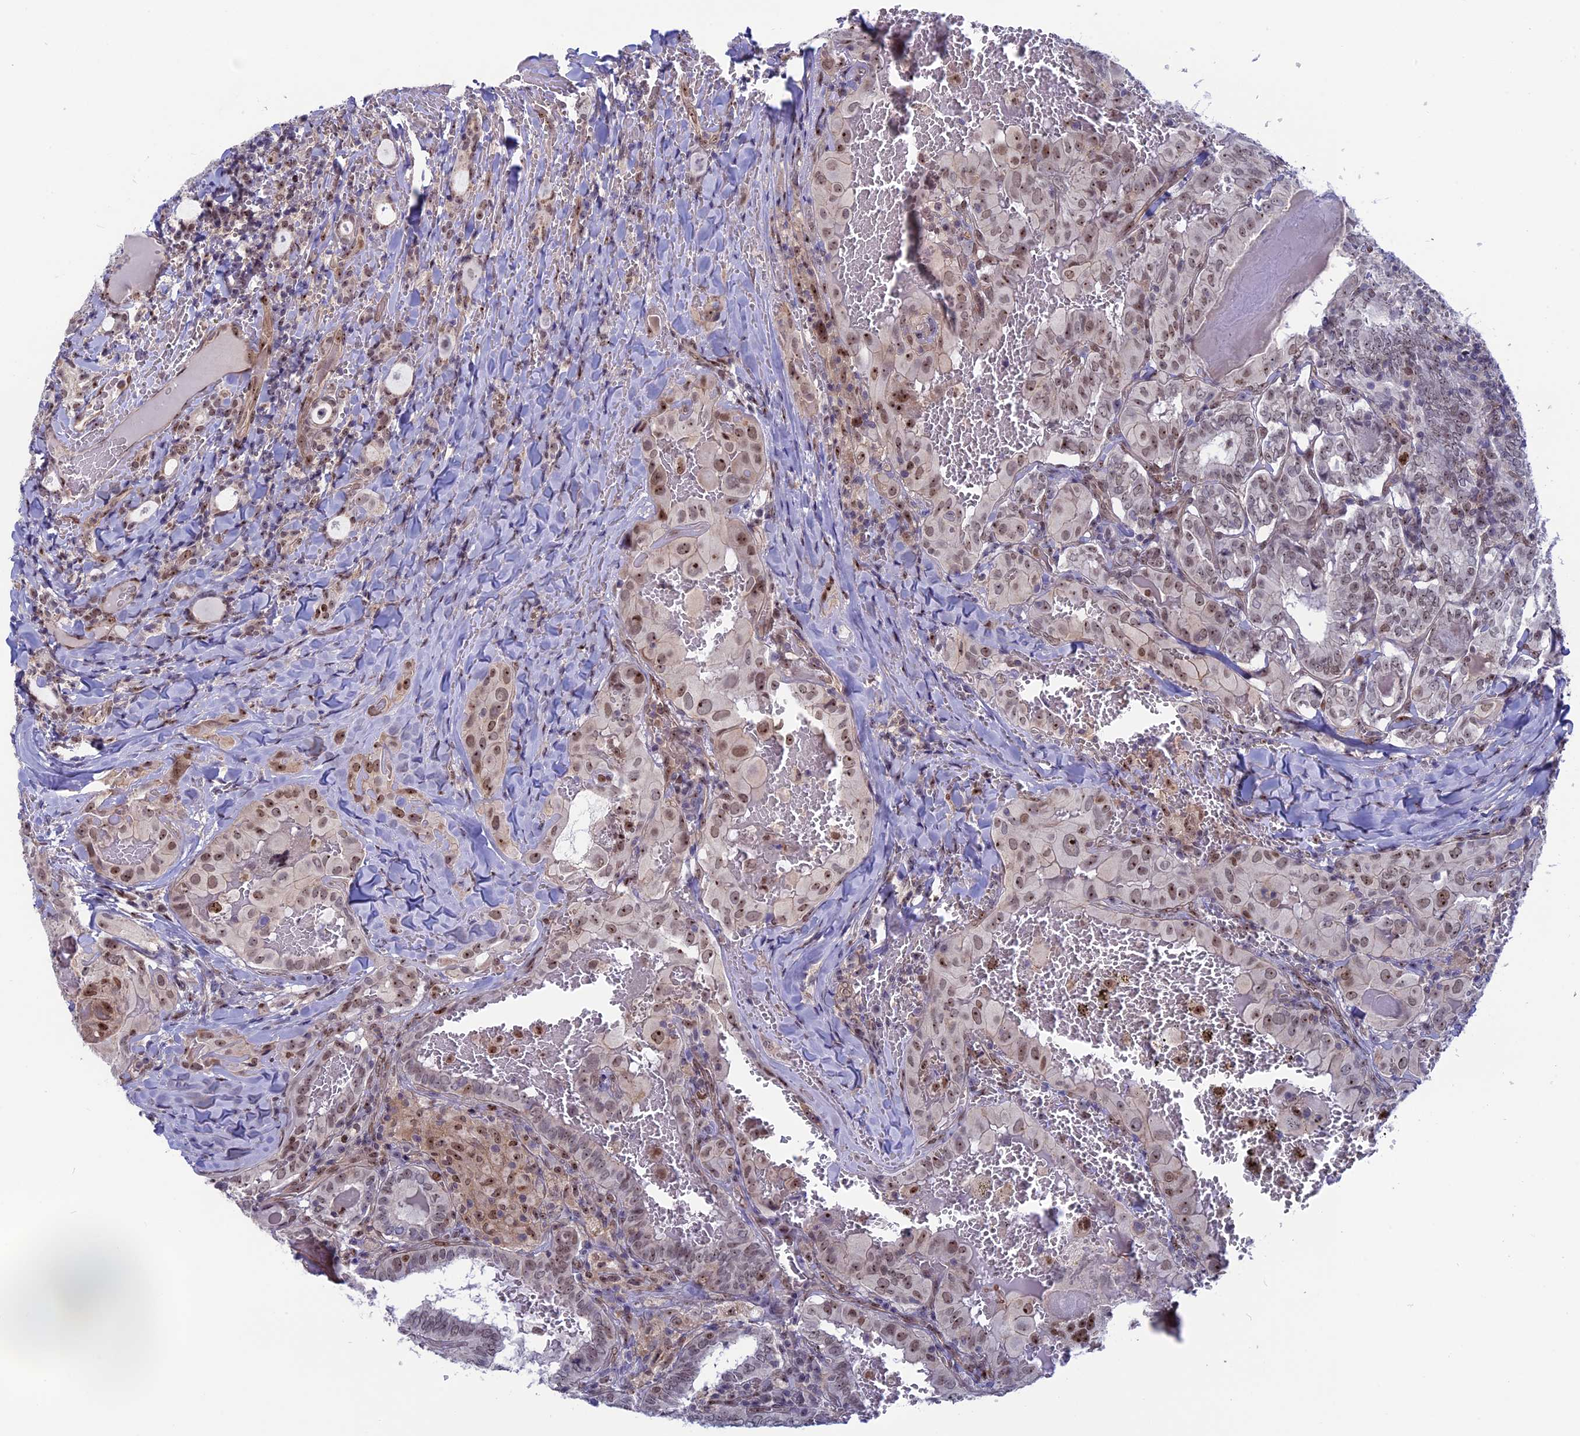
{"staining": {"intensity": "weak", "quantity": ">75%", "location": "nuclear"}, "tissue": "thyroid cancer", "cell_type": "Tumor cells", "image_type": "cancer", "snomed": [{"axis": "morphology", "description": "Papillary adenocarcinoma, NOS"}, {"axis": "topography", "description": "Thyroid gland"}], "caption": "Protein positivity by IHC exhibits weak nuclear staining in approximately >75% of tumor cells in thyroid papillary adenocarcinoma. Immunohistochemistry (ihc) stains the protein in brown and the nuclei are stained blue.", "gene": "CCDC86", "patient": {"sex": "female", "age": 72}}